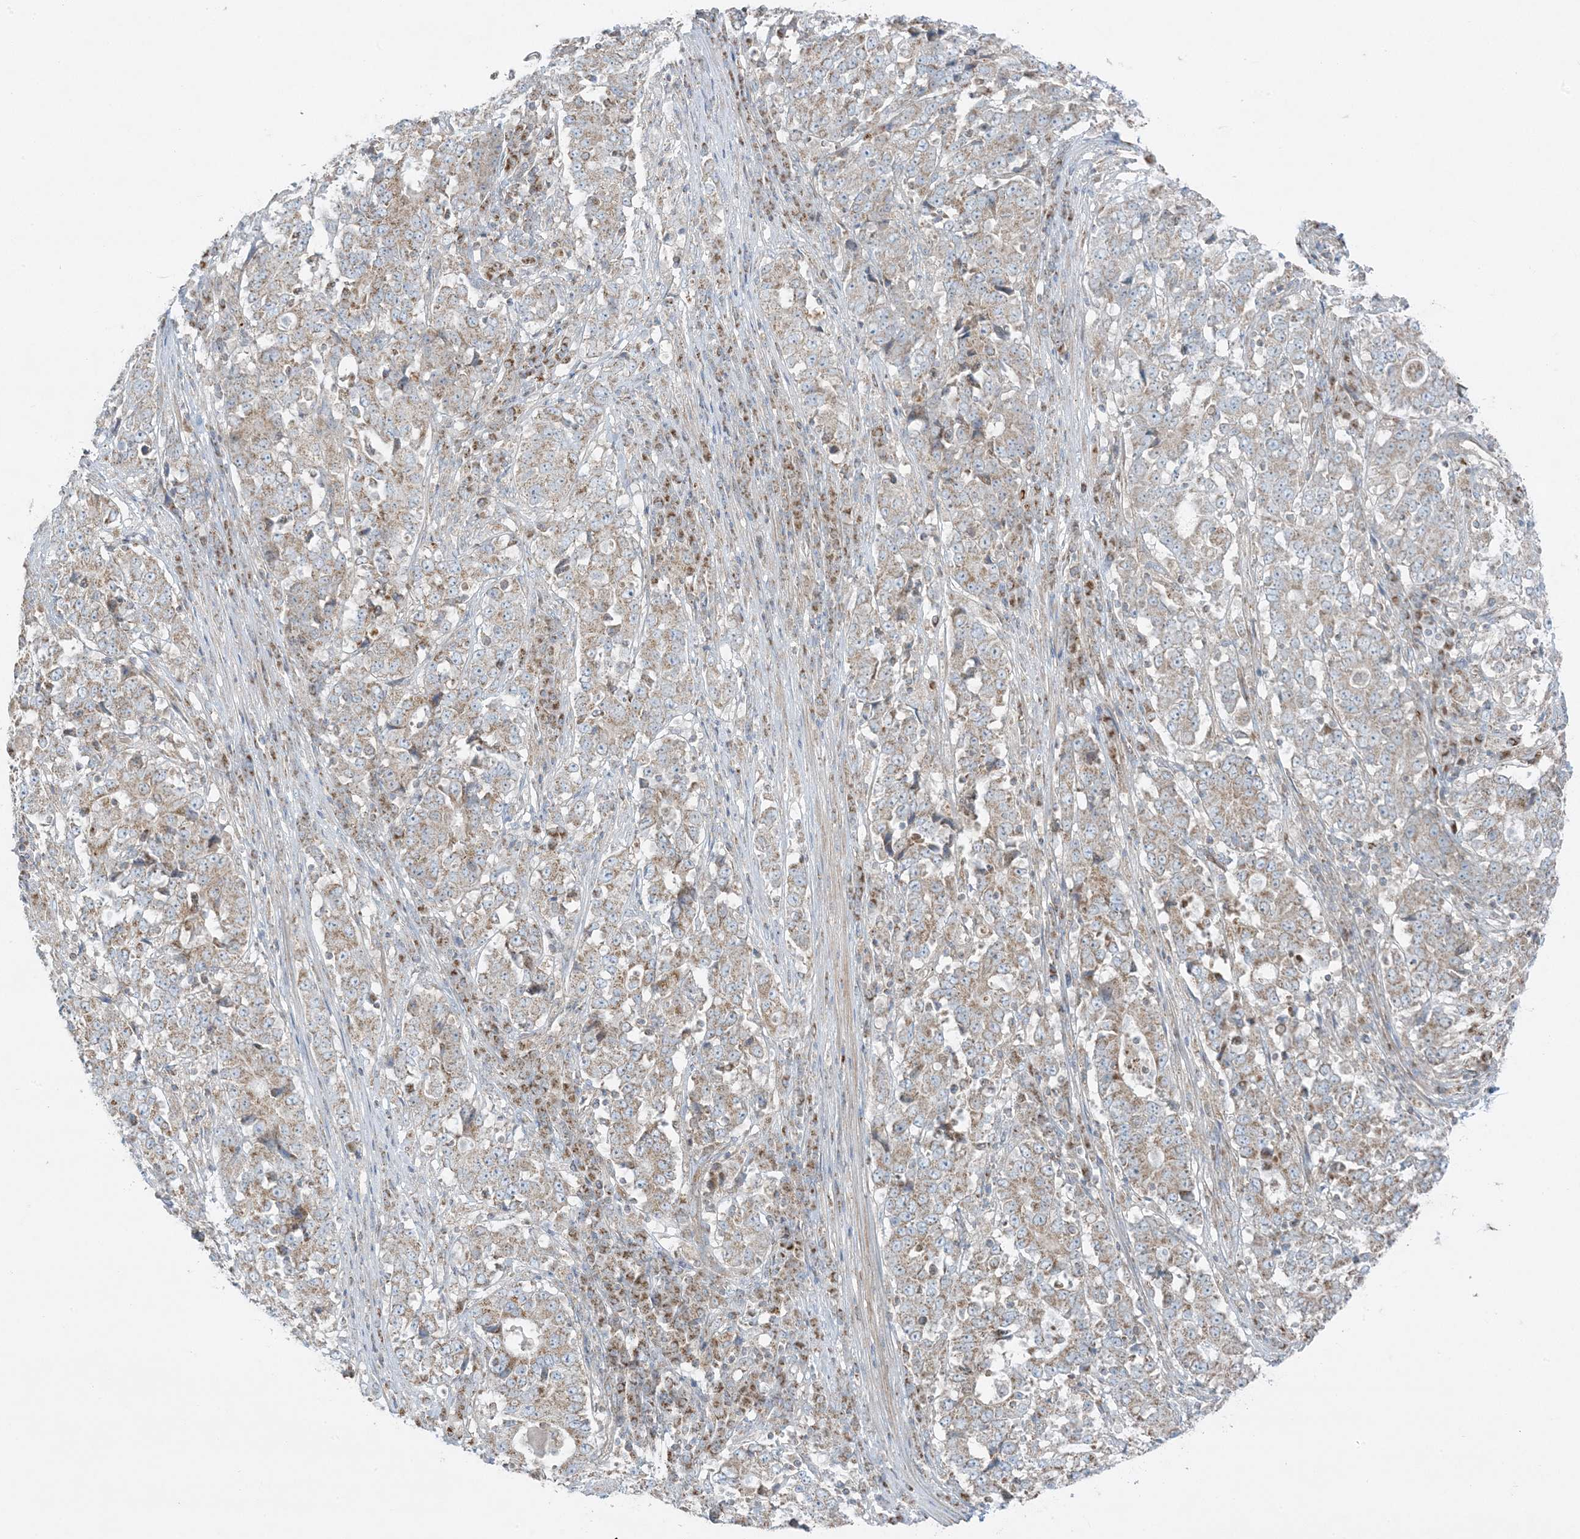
{"staining": {"intensity": "weak", "quantity": "25%-75%", "location": "cytoplasmic/membranous"}, "tissue": "stomach cancer", "cell_type": "Tumor cells", "image_type": "cancer", "snomed": [{"axis": "morphology", "description": "Adenocarcinoma, NOS"}, {"axis": "topography", "description": "Stomach"}], "caption": "Human adenocarcinoma (stomach) stained for a protein (brown) shows weak cytoplasmic/membranous positive positivity in about 25%-75% of tumor cells.", "gene": "PIK3R4", "patient": {"sex": "male", "age": 59}}